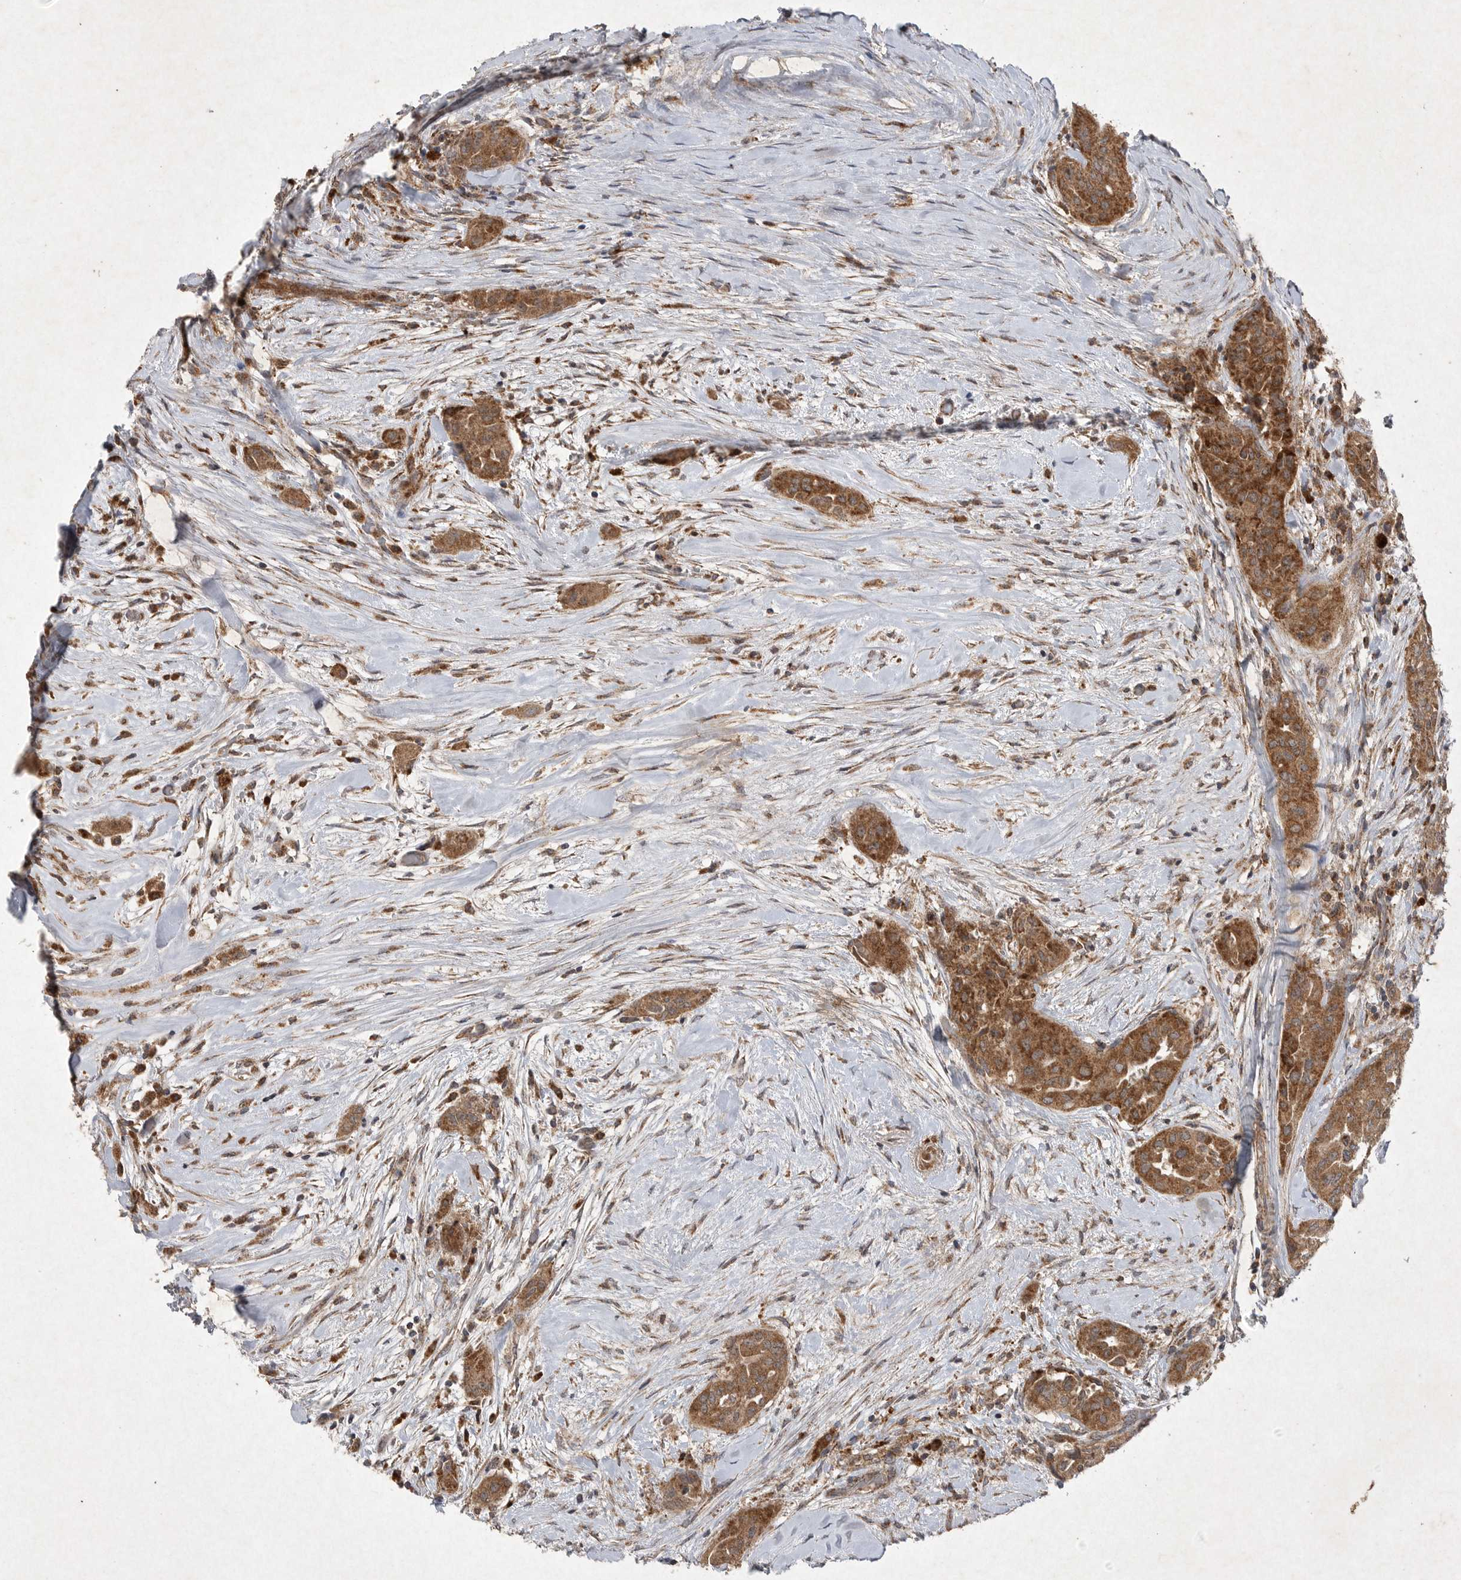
{"staining": {"intensity": "strong", "quantity": ">75%", "location": "cytoplasmic/membranous"}, "tissue": "thyroid cancer", "cell_type": "Tumor cells", "image_type": "cancer", "snomed": [{"axis": "morphology", "description": "Papillary adenocarcinoma, NOS"}, {"axis": "topography", "description": "Thyroid gland"}], "caption": "Protein expression analysis of human thyroid cancer (papillary adenocarcinoma) reveals strong cytoplasmic/membranous expression in approximately >75% of tumor cells.", "gene": "DDR1", "patient": {"sex": "female", "age": 59}}